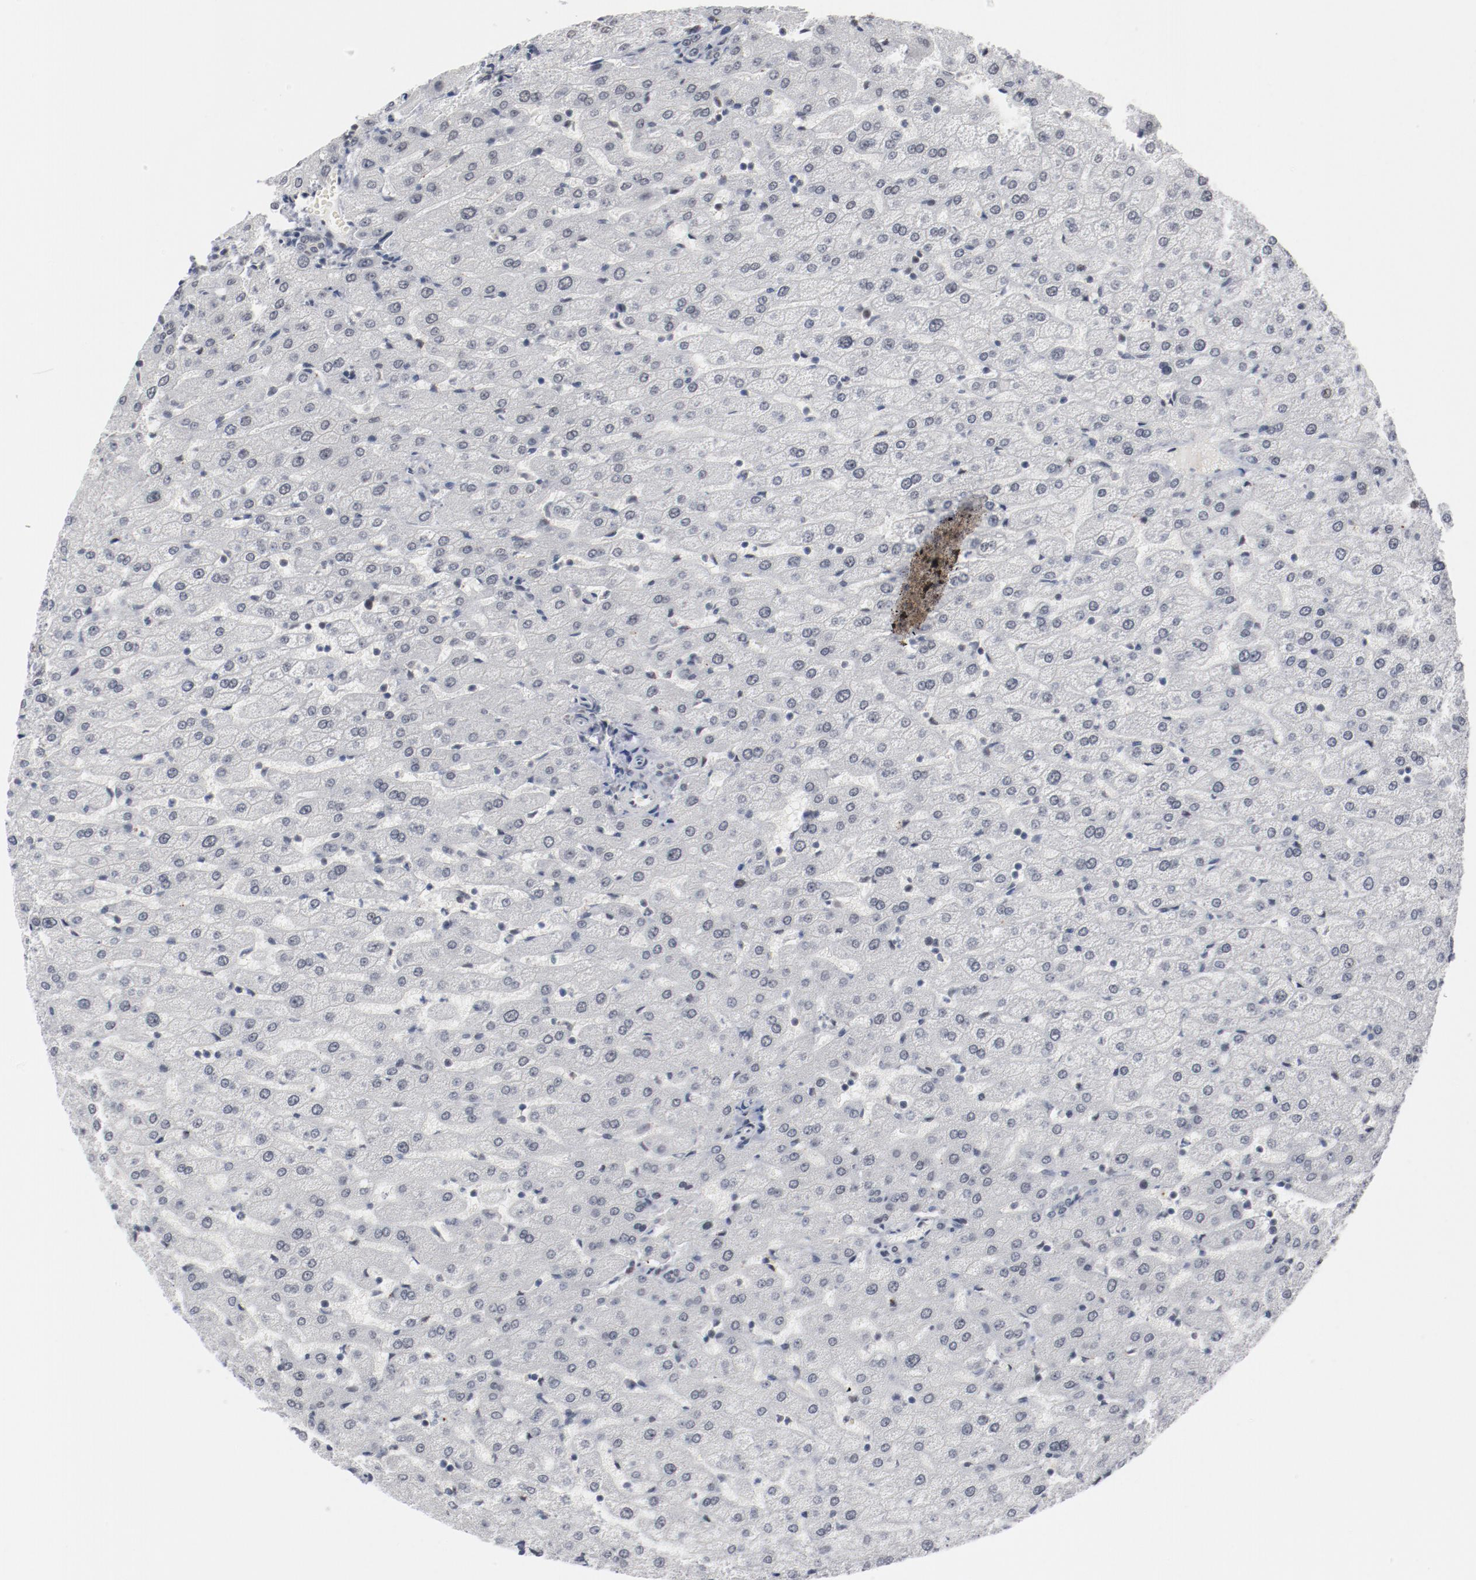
{"staining": {"intensity": "negative", "quantity": "none", "location": "none"}, "tissue": "liver", "cell_type": "Cholangiocytes", "image_type": "normal", "snomed": [{"axis": "morphology", "description": "Normal tissue, NOS"}, {"axis": "morphology", "description": "Fibrosis, NOS"}, {"axis": "topography", "description": "Liver"}], "caption": "DAB (3,3'-diaminobenzidine) immunohistochemical staining of normal liver reveals no significant staining in cholangiocytes.", "gene": "BUB3", "patient": {"sex": "female", "age": 29}}